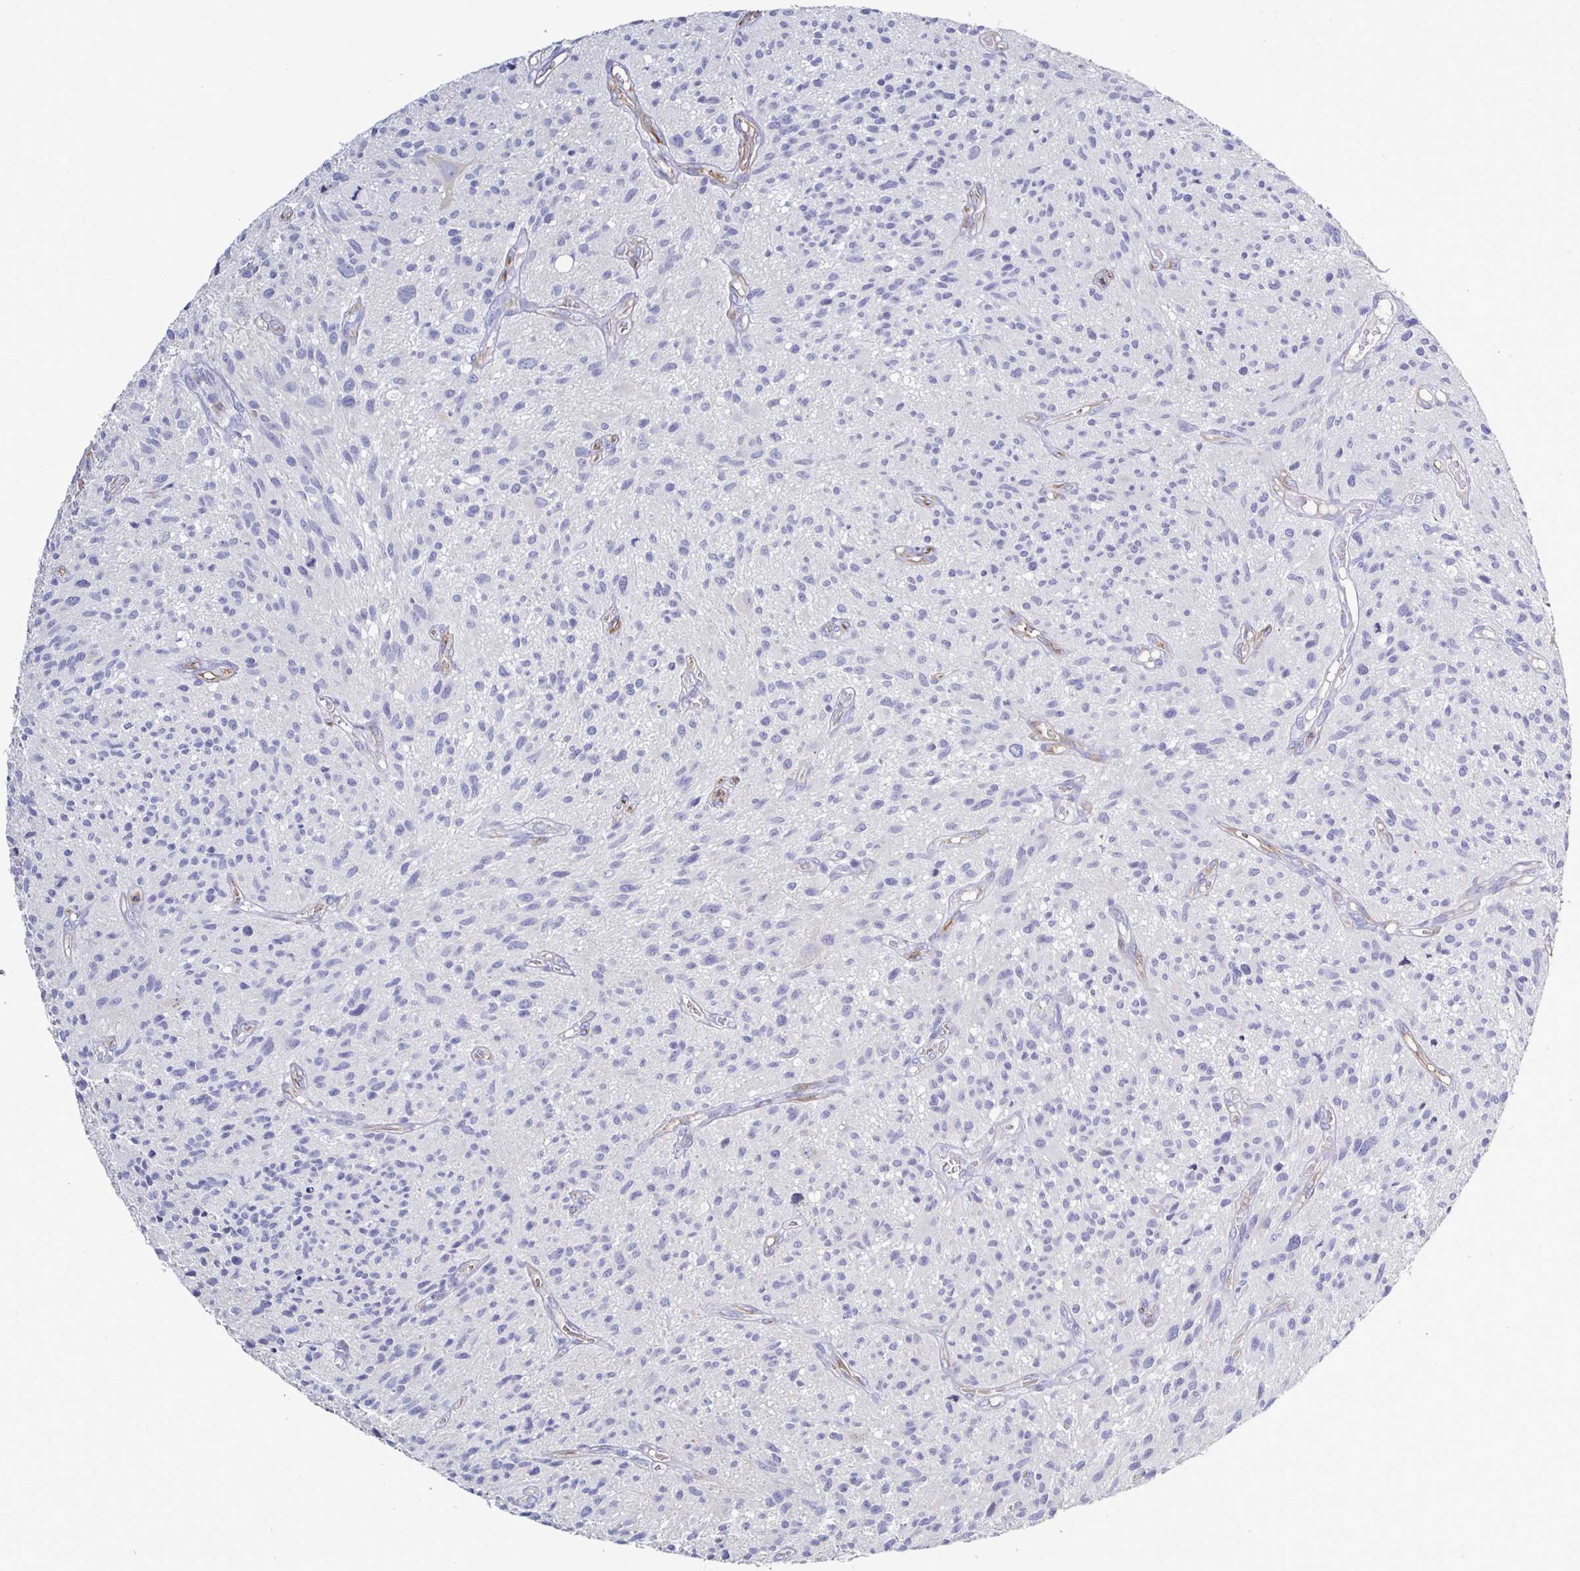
{"staining": {"intensity": "negative", "quantity": "none", "location": "none"}, "tissue": "glioma", "cell_type": "Tumor cells", "image_type": "cancer", "snomed": [{"axis": "morphology", "description": "Glioma, malignant, High grade"}, {"axis": "topography", "description": "Brain"}], "caption": "The immunohistochemistry (IHC) photomicrograph has no significant expression in tumor cells of malignant high-grade glioma tissue.", "gene": "ACSBG2", "patient": {"sex": "male", "age": 75}}